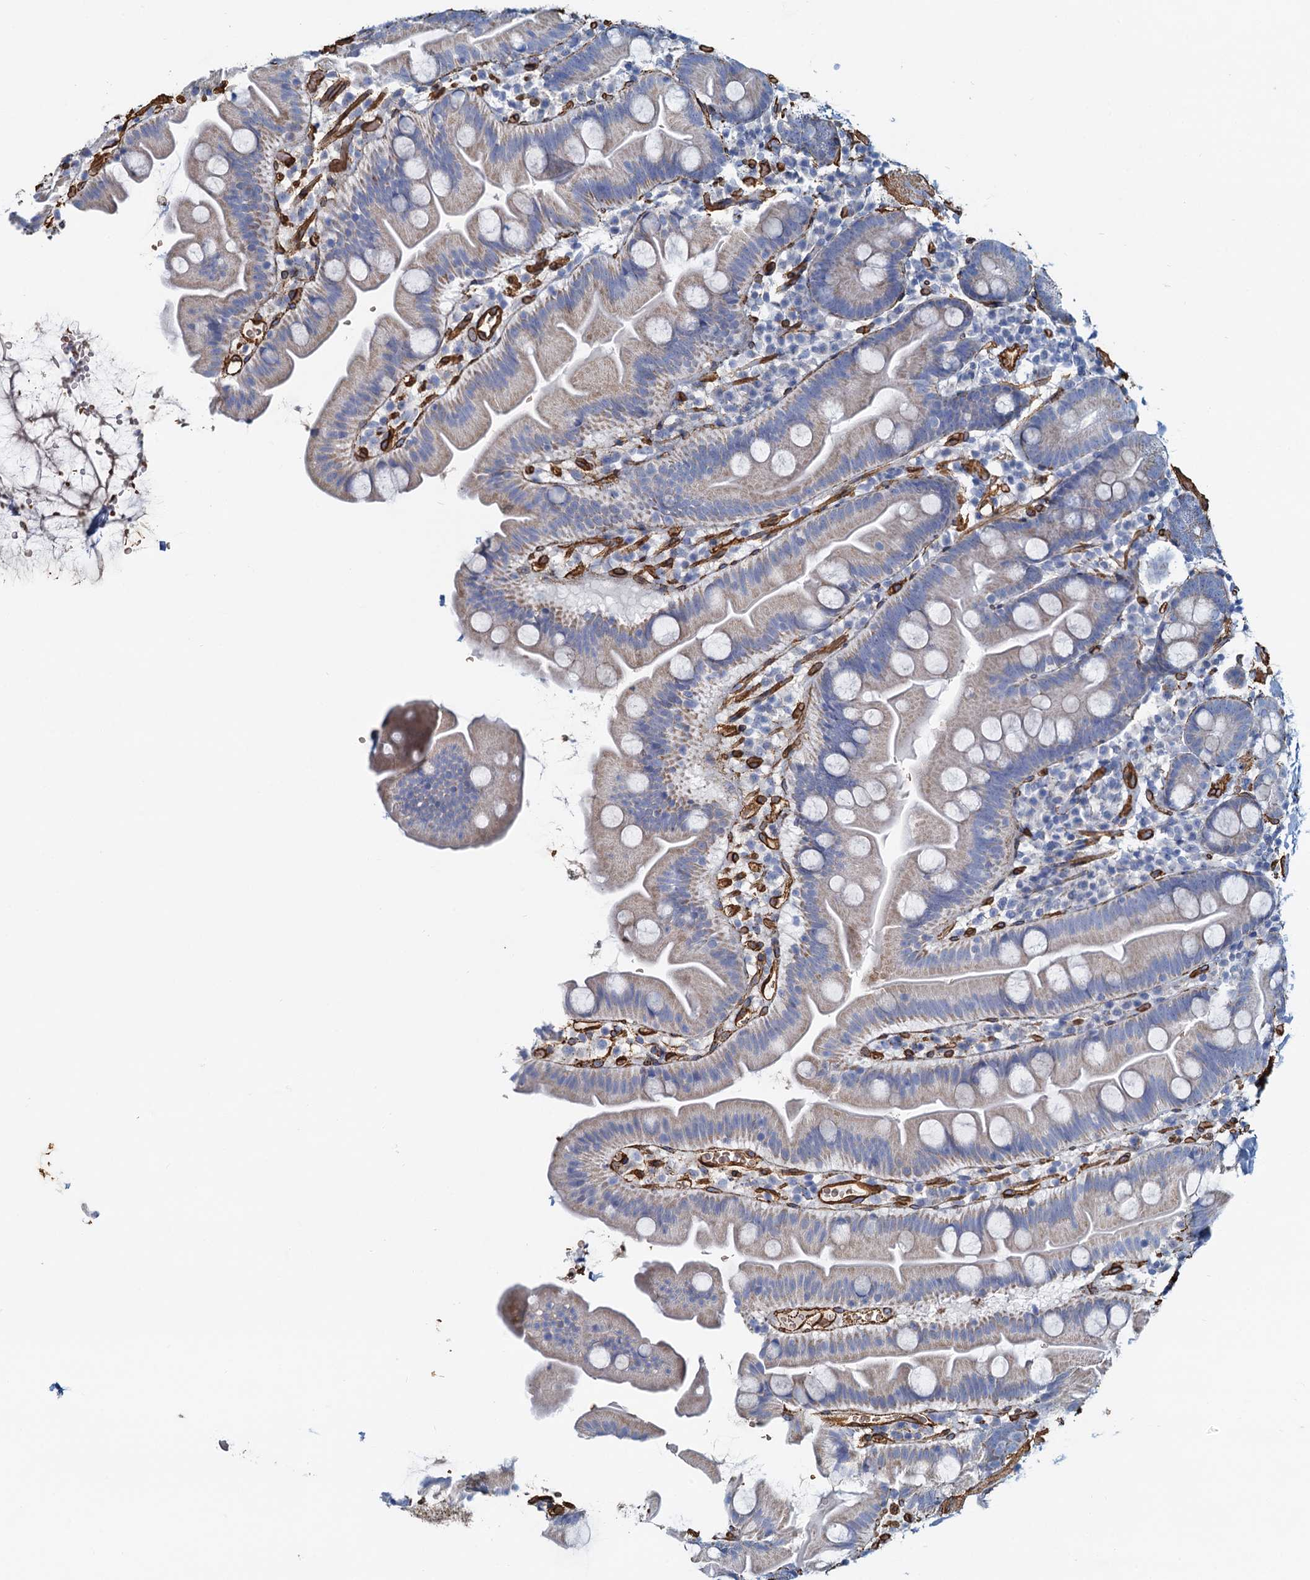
{"staining": {"intensity": "negative", "quantity": "none", "location": "none"}, "tissue": "small intestine", "cell_type": "Glandular cells", "image_type": "normal", "snomed": [{"axis": "morphology", "description": "Normal tissue, NOS"}, {"axis": "topography", "description": "Small intestine"}], "caption": "This micrograph is of normal small intestine stained with immunohistochemistry (IHC) to label a protein in brown with the nuclei are counter-stained blue. There is no staining in glandular cells.", "gene": "DGKG", "patient": {"sex": "female", "age": 68}}